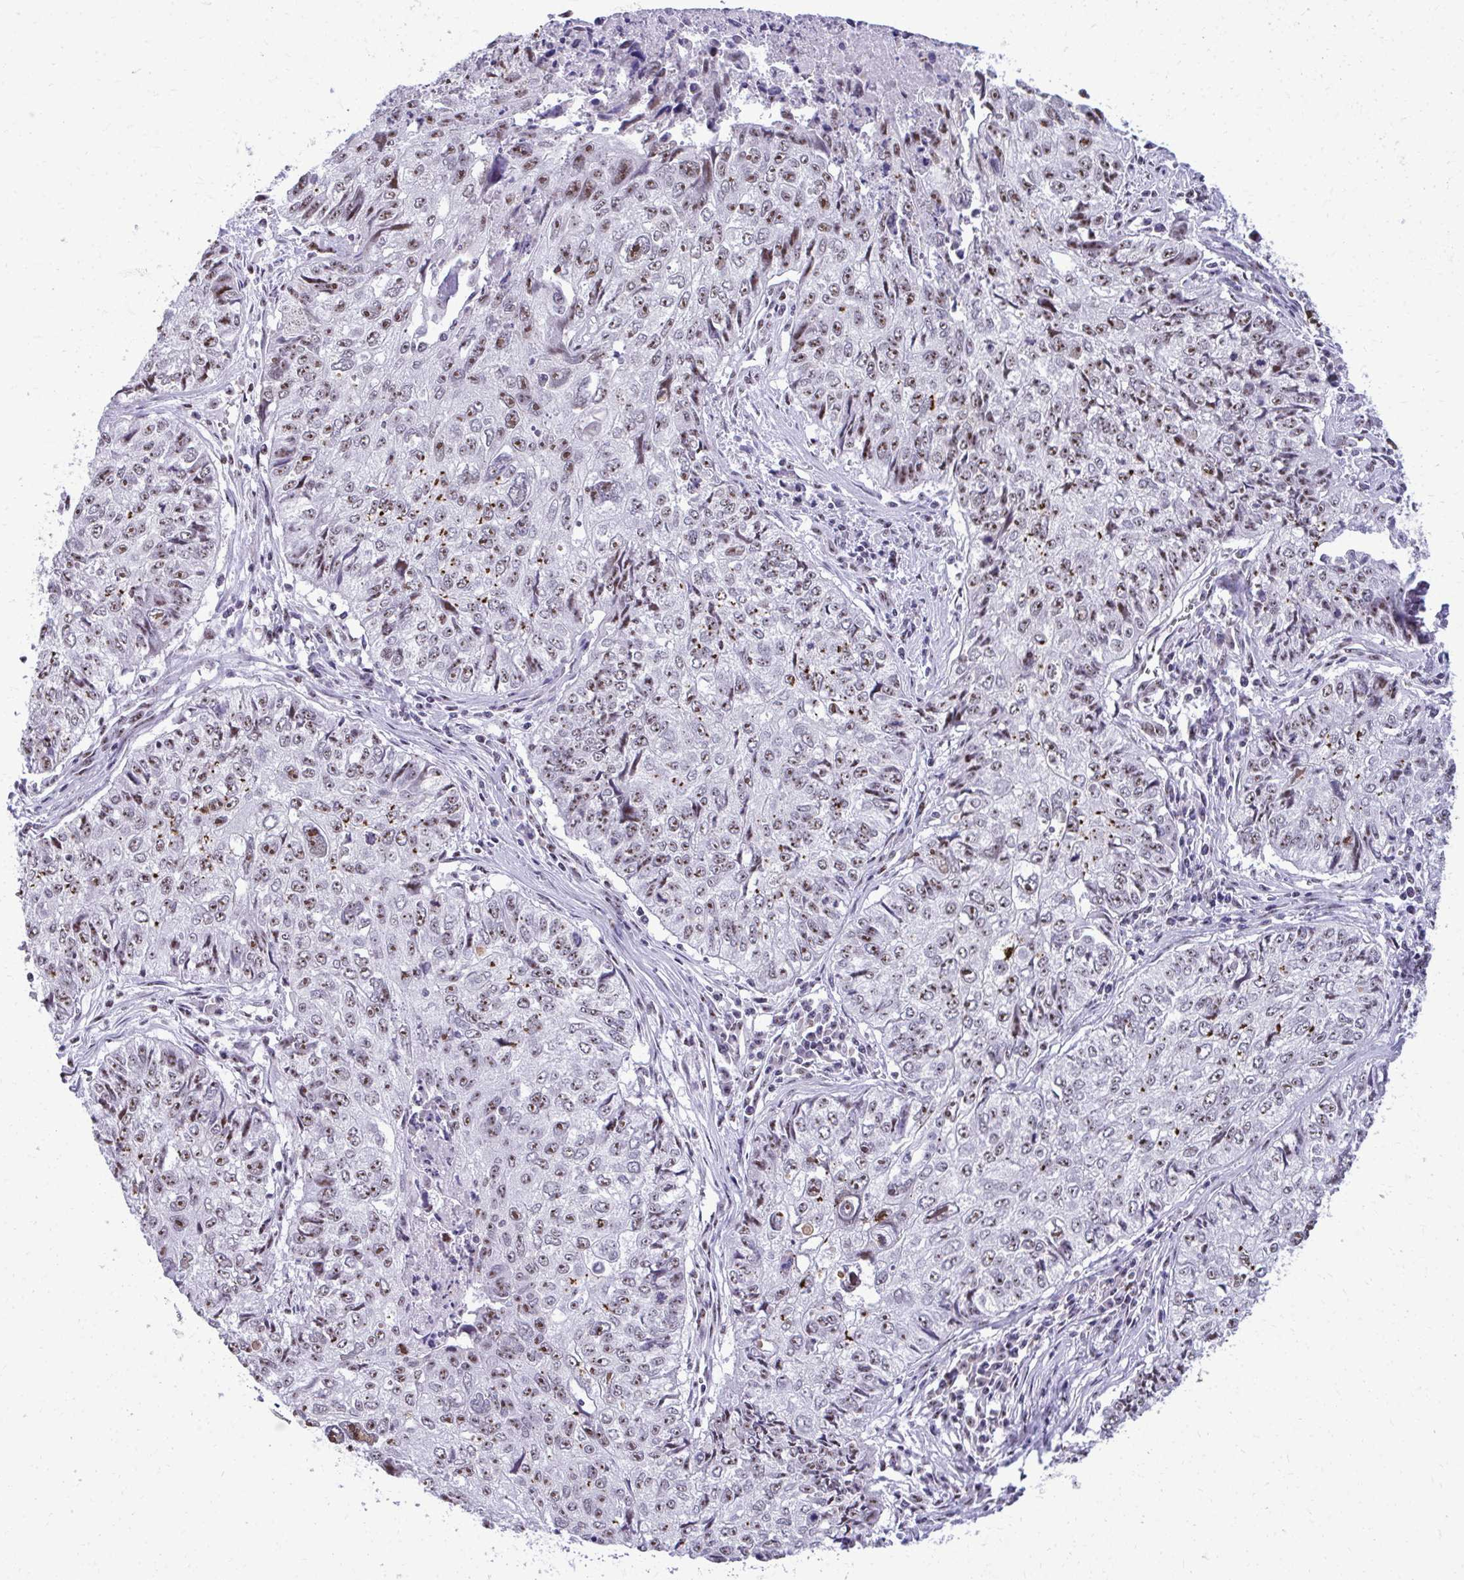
{"staining": {"intensity": "moderate", "quantity": ">75%", "location": "nuclear"}, "tissue": "lung cancer", "cell_type": "Tumor cells", "image_type": "cancer", "snomed": [{"axis": "morphology", "description": "Normal morphology"}, {"axis": "morphology", "description": "Aneuploidy"}, {"axis": "morphology", "description": "Squamous cell carcinoma, NOS"}, {"axis": "topography", "description": "Lymph node"}, {"axis": "topography", "description": "Lung"}], "caption": "Protein expression by immunohistochemistry (IHC) shows moderate nuclear expression in about >75% of tumor cells in lung cancer. (Stains: DAB in brown, nuclei in blue, Microscopy: brightfield microscopy at high magnification).", "gene": "PELP1", "patient": {"sex": "female", "age": 76}}